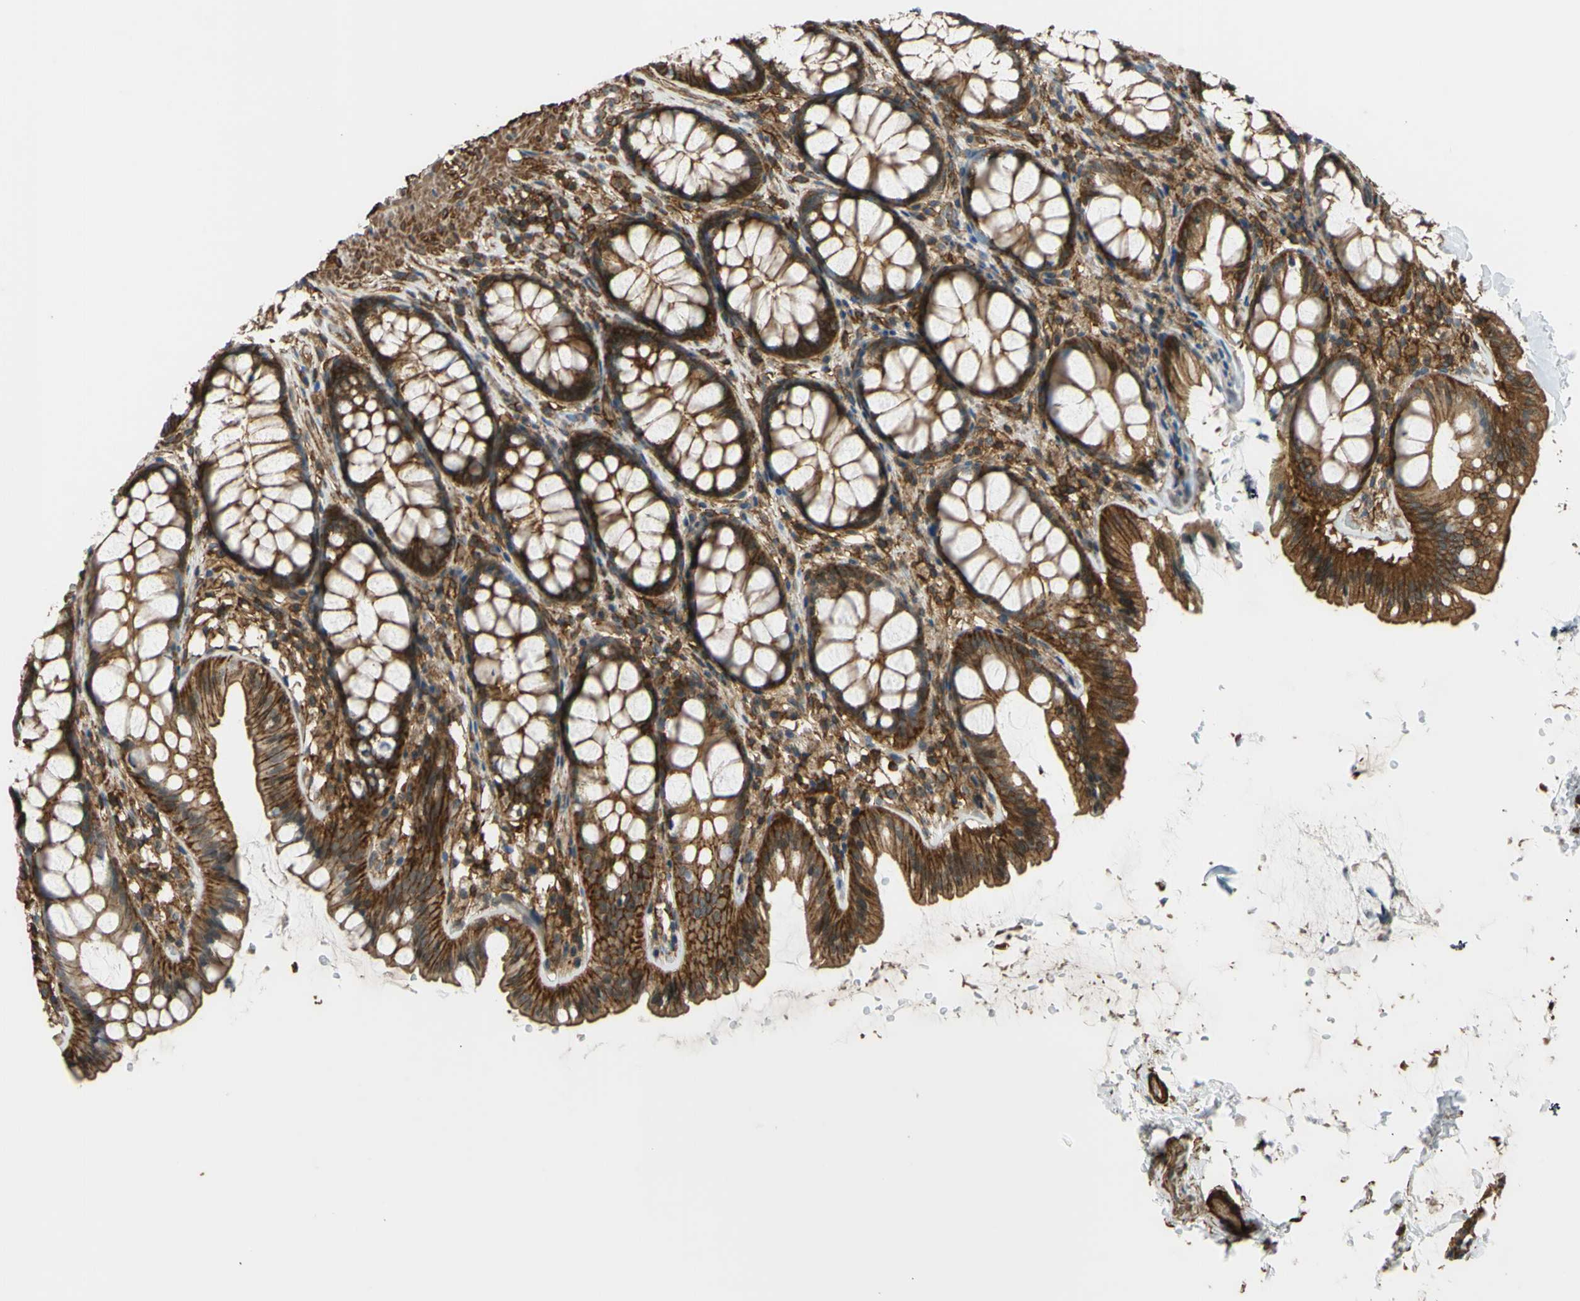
{"staining": {"intensity": "moderate", "quantity": ">75%", "location": "cytoplasmic/membranous"}, "tissue": "colon", "cell_type": "Endothelial cells", "image_type": "normal", "snomed": [{"axis": "morphology", "description": "Normal tissue, NOS"}, {"axis": "topography", "description": "Colon"}], "caption": "This photomicrograph demonstrates IHC staining of benign human colon, with medium moderate cytoplasmic/membranous expression in approximately >75% of endothelial cells.", "gene": "ADD3", "patient": {"sex": "female", "age": 55}}